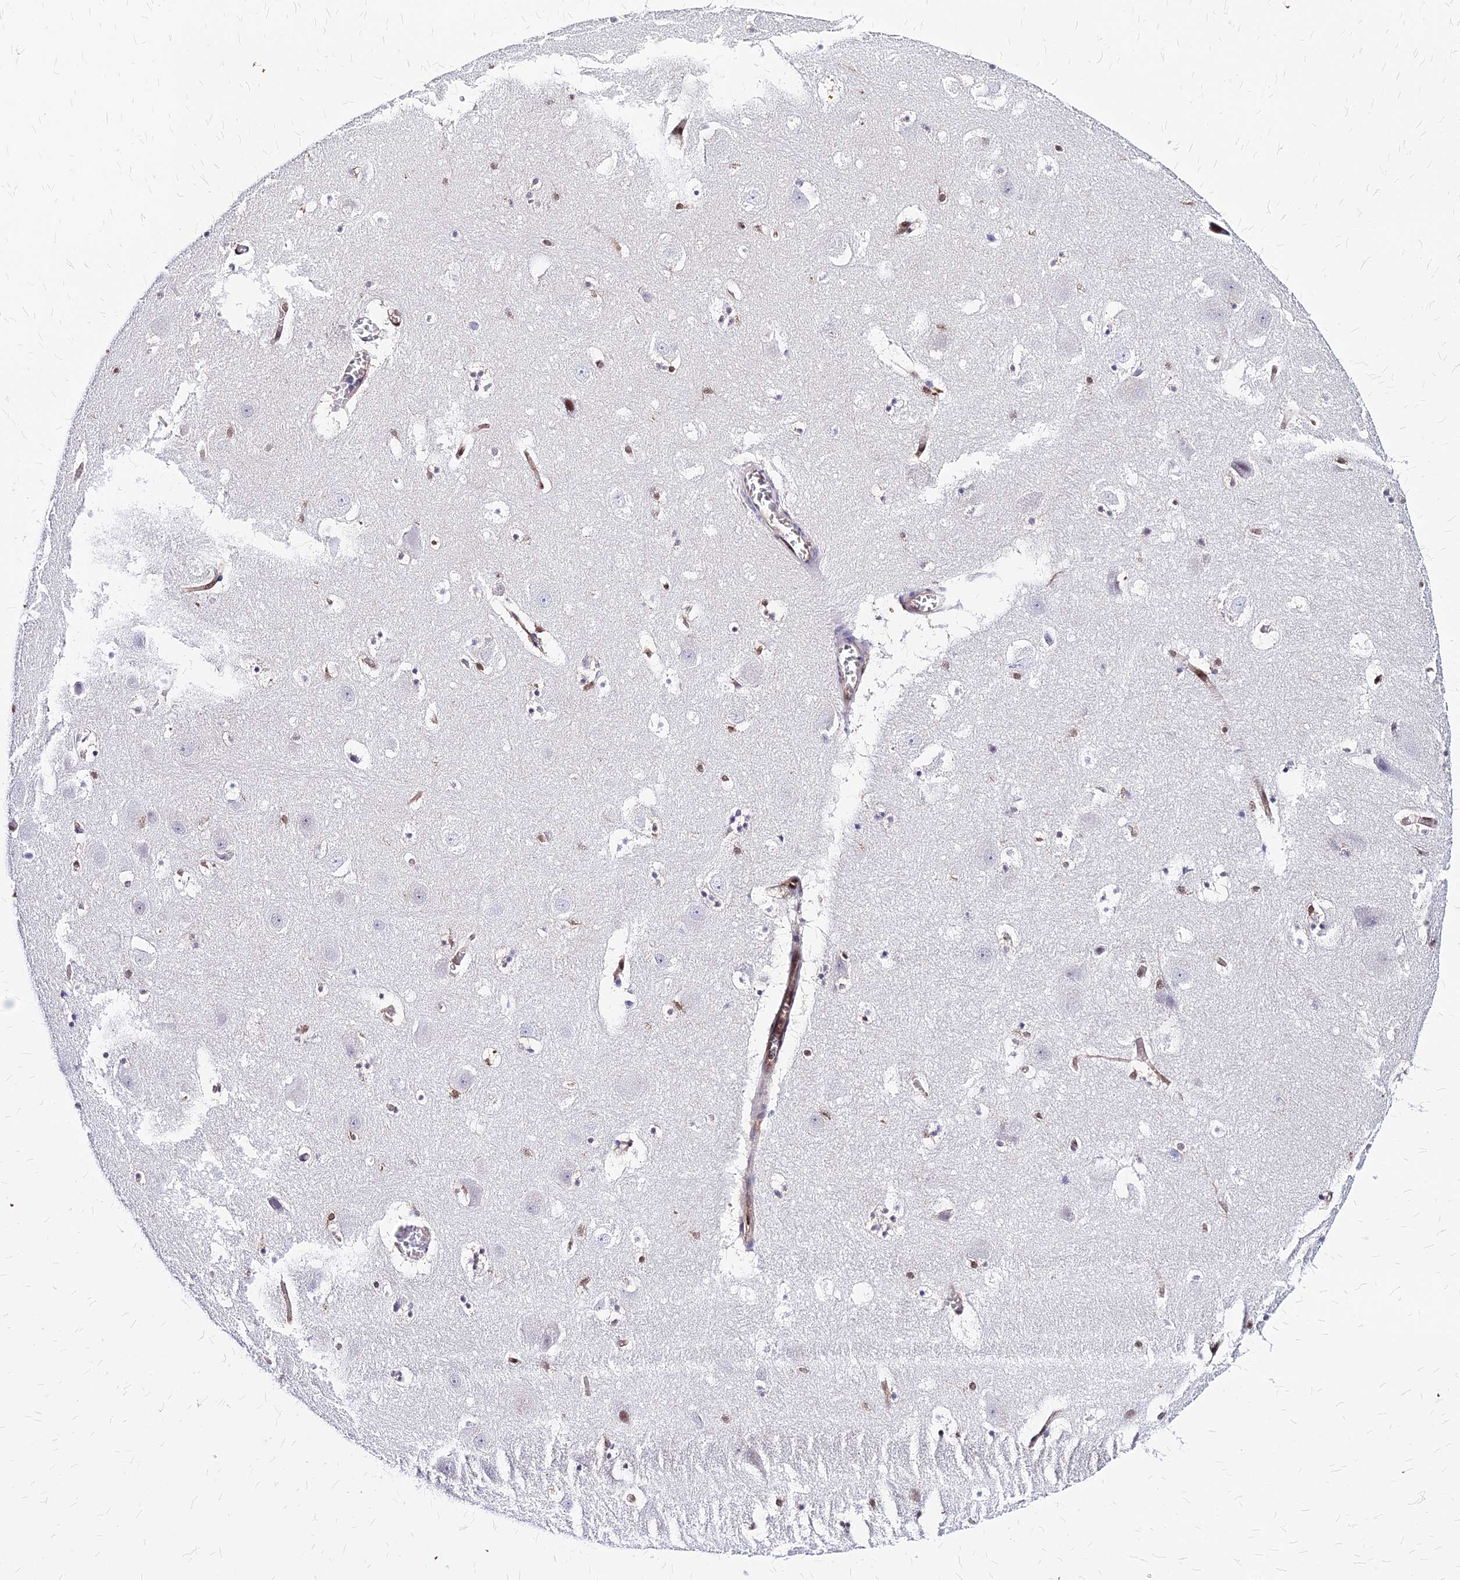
{"staining": {"intensity": "weak", "quantity": "<25%", "location": "nuclear"}, "tissue": "hippocampus", "cell_type": "Glial cells", "image_type": "normal", "snomed": [{"axis": "morphology", "description": "Normal tissue, NOS"}, {"axis": "topography", "description": "Hippocampus"}], "caption": "Immunohistochemistry (IHC) histopathology image of benign hippocampus stained for a protein (brown), which exhibits no positivity in glial cells.", "gene": "PAXX", "patient": {"sex": "male", "age": 45}}